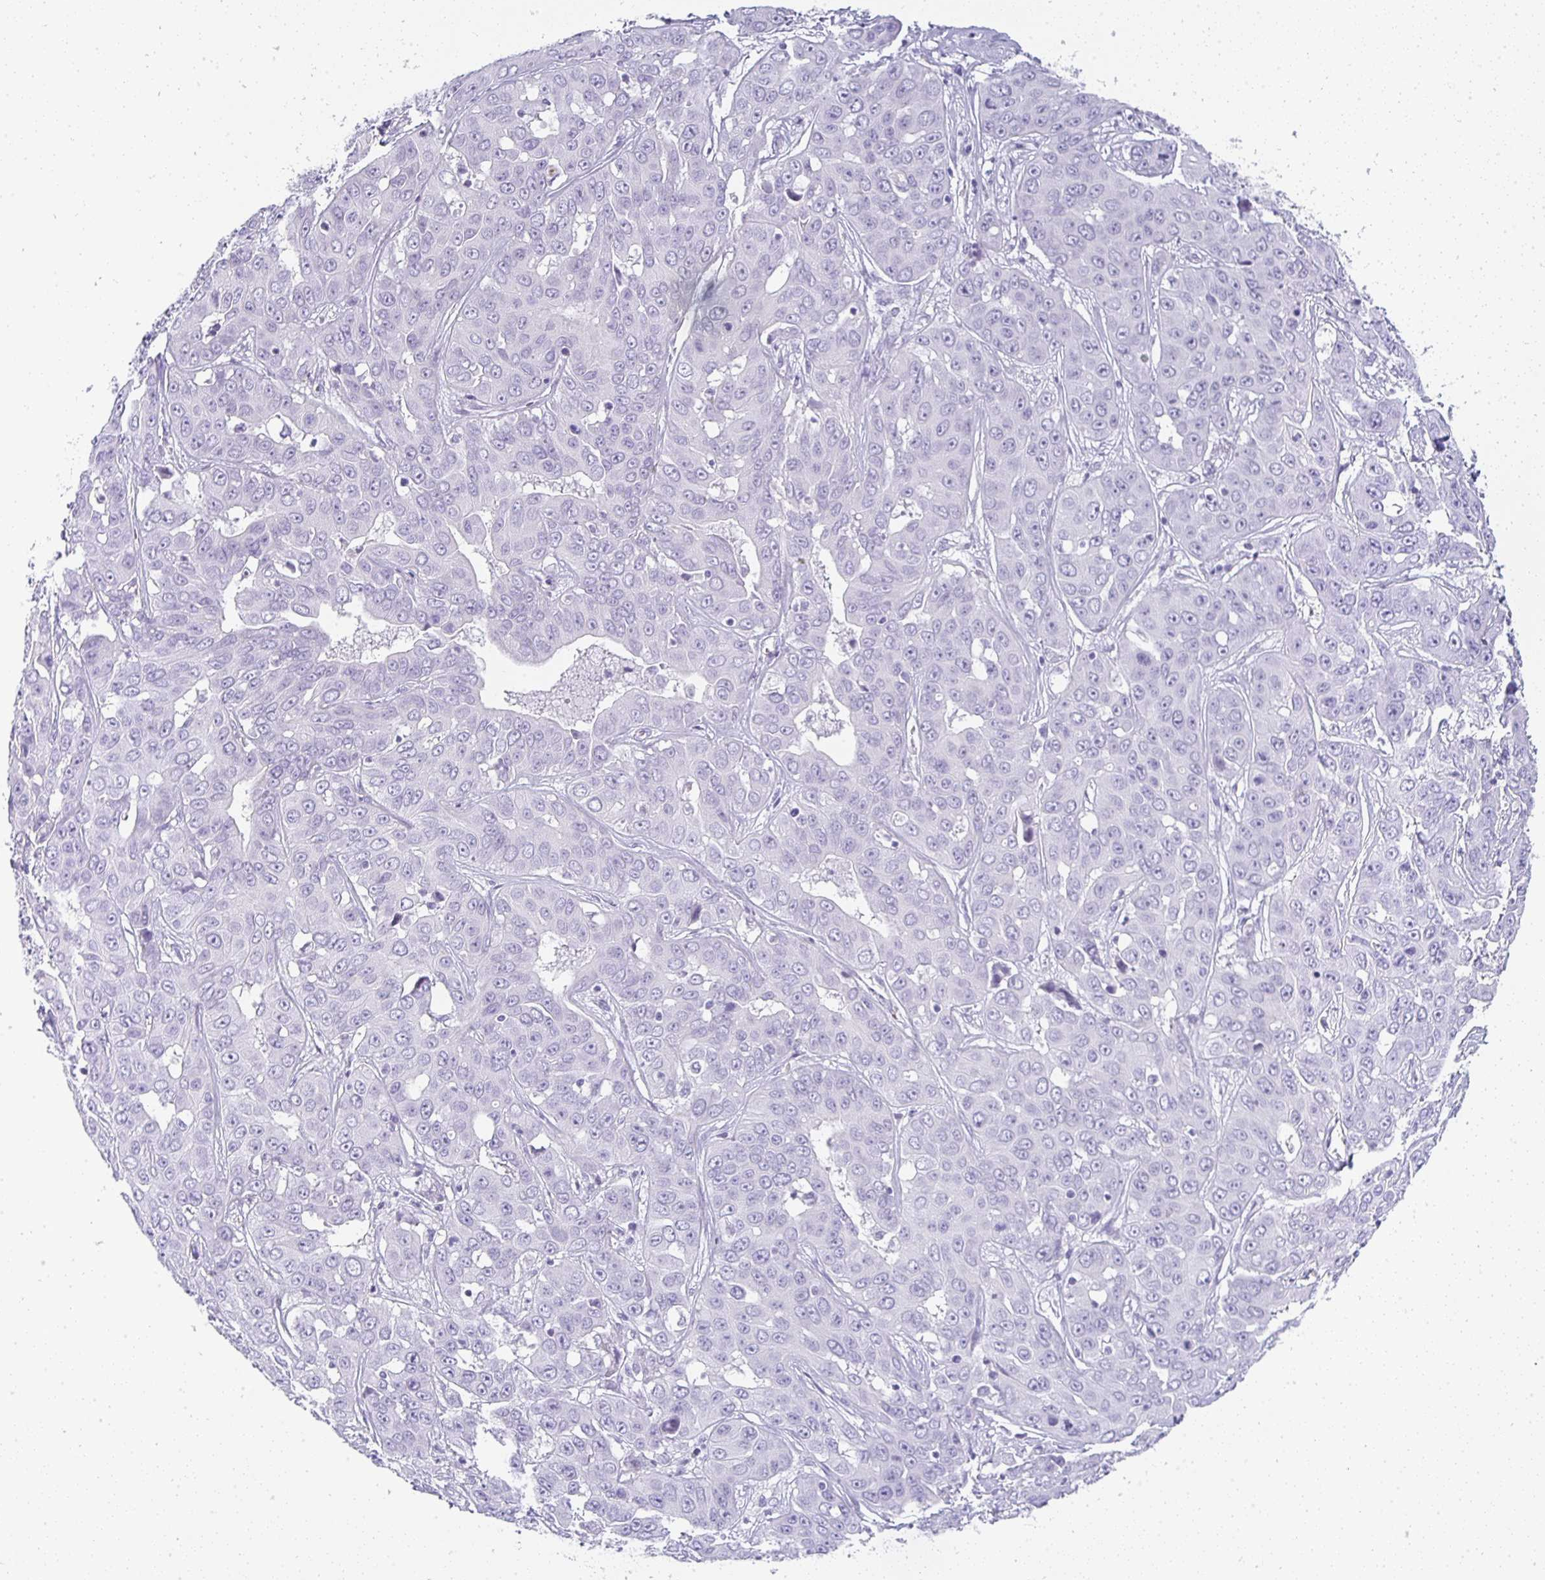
{"staining": {"intensity": "negative", "quantity": "none", "location": "none"}, "tissue": "liver cancer", "cell_type": "Tumor cells", "image_type": "cancer", "snomed": [{"axis": "morphology", "description": "Cholangiocarcinoma"}, {"axis": "topography", "description": "Liver"}], "caption": "Immunohistochemistry (IHC) of human liver cancer reveals no expression in tumor cells.", "gene": "TPSD1", "patient": {"sex": "female", "age": 52}}